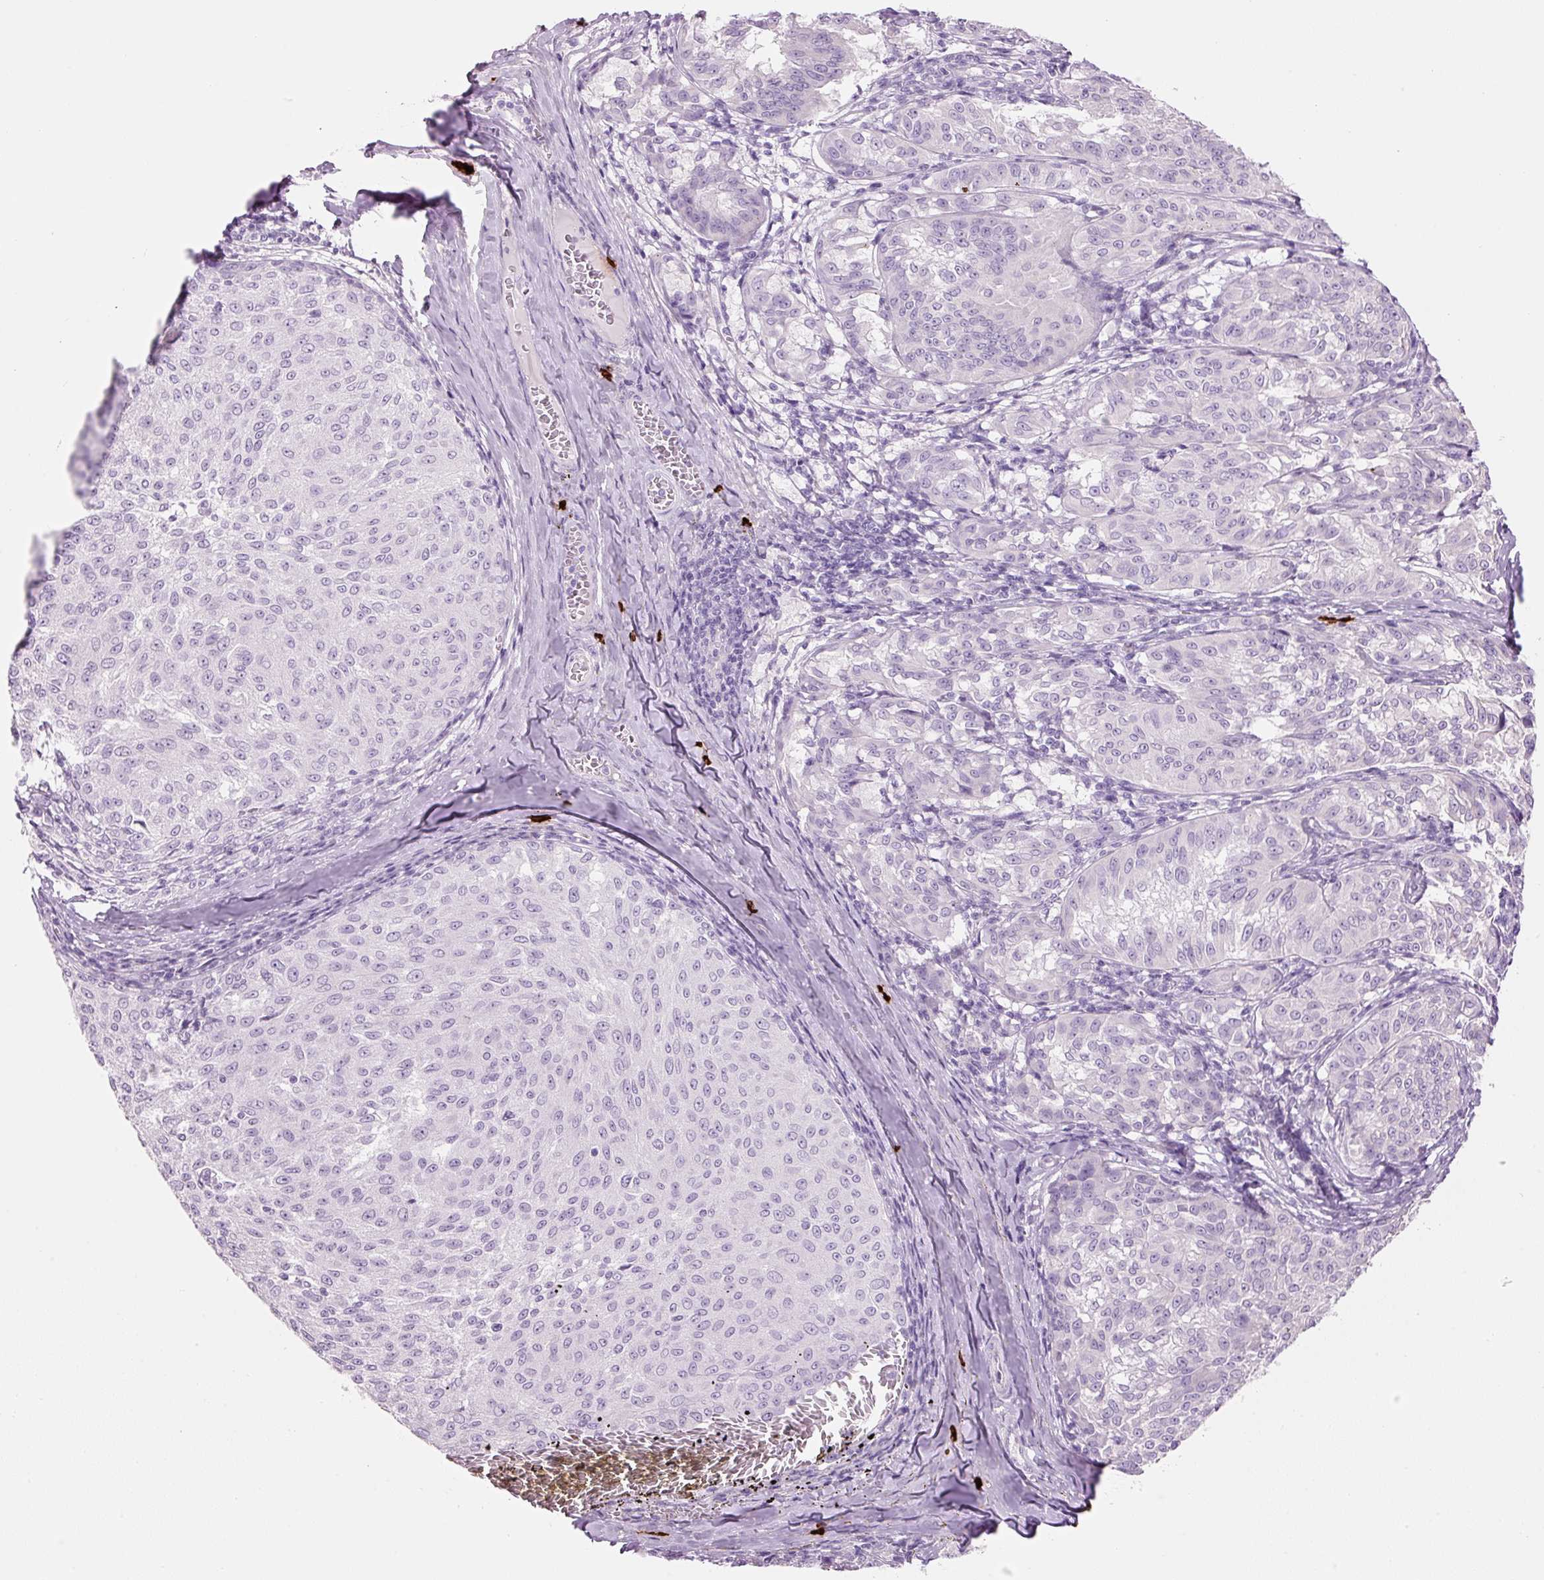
{"staining": {"intensity": "negative", "quantity": "none", "location": "none"}, "tissue": "melanoma", "cell_type": "Tumor cells", "image_type": "cancer", "snomed": [{"axis": "morphology", "description": "Malignant melanoma, NOS"}, {"axis": "topography", "description": "Skin"}], "caption": "Malignant melanoma was stained to show a protein in brown. There is no significant staining in tumor cells.", "gene": "CMA1", "patient": {"sex": "female", "age": 72}}